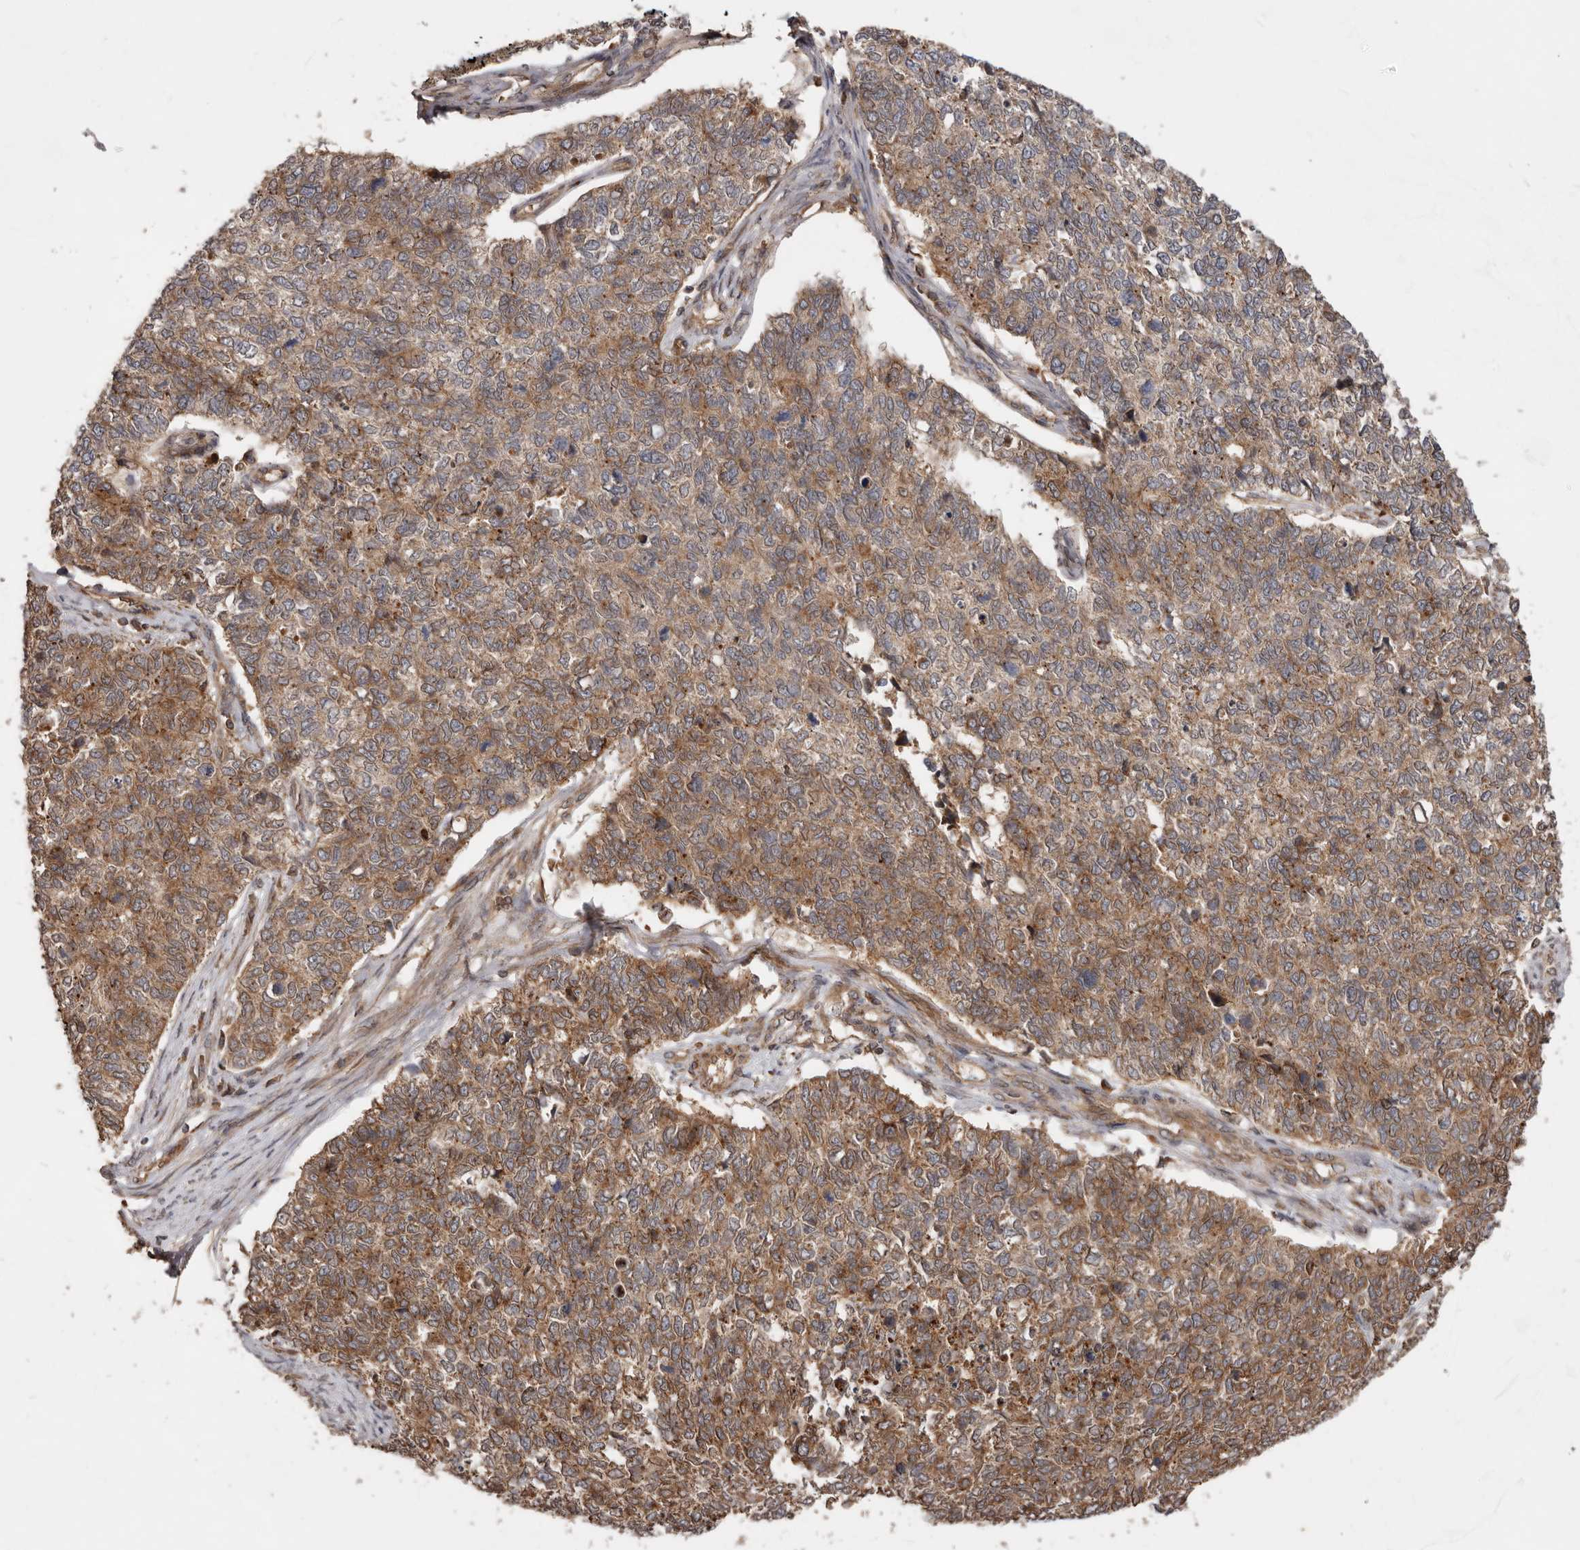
{"staining": {"intensity": "moderate", "quantity": ">75%", "location": "cytoplasmic/membranous,nuclear"}, "tissue": "cervical cancer", "cell_type": "Tumor cells", "image_type": "cancer", "snomed": [{"axis": "morphology", "description": "Squamous cell carcinoma, NOS"}, {"axis": "topography", "description": "Cervix"}], "caption": "Immunohistochemical staining of human cervical cancer (squamous cell carcinoma) shows medium levels of moderate cytoplasmic/membranous and nuclear protein staining in about >75% of tumor cells.", "gene": "STK36", "patient": {"sex": "female", "age": 63}}